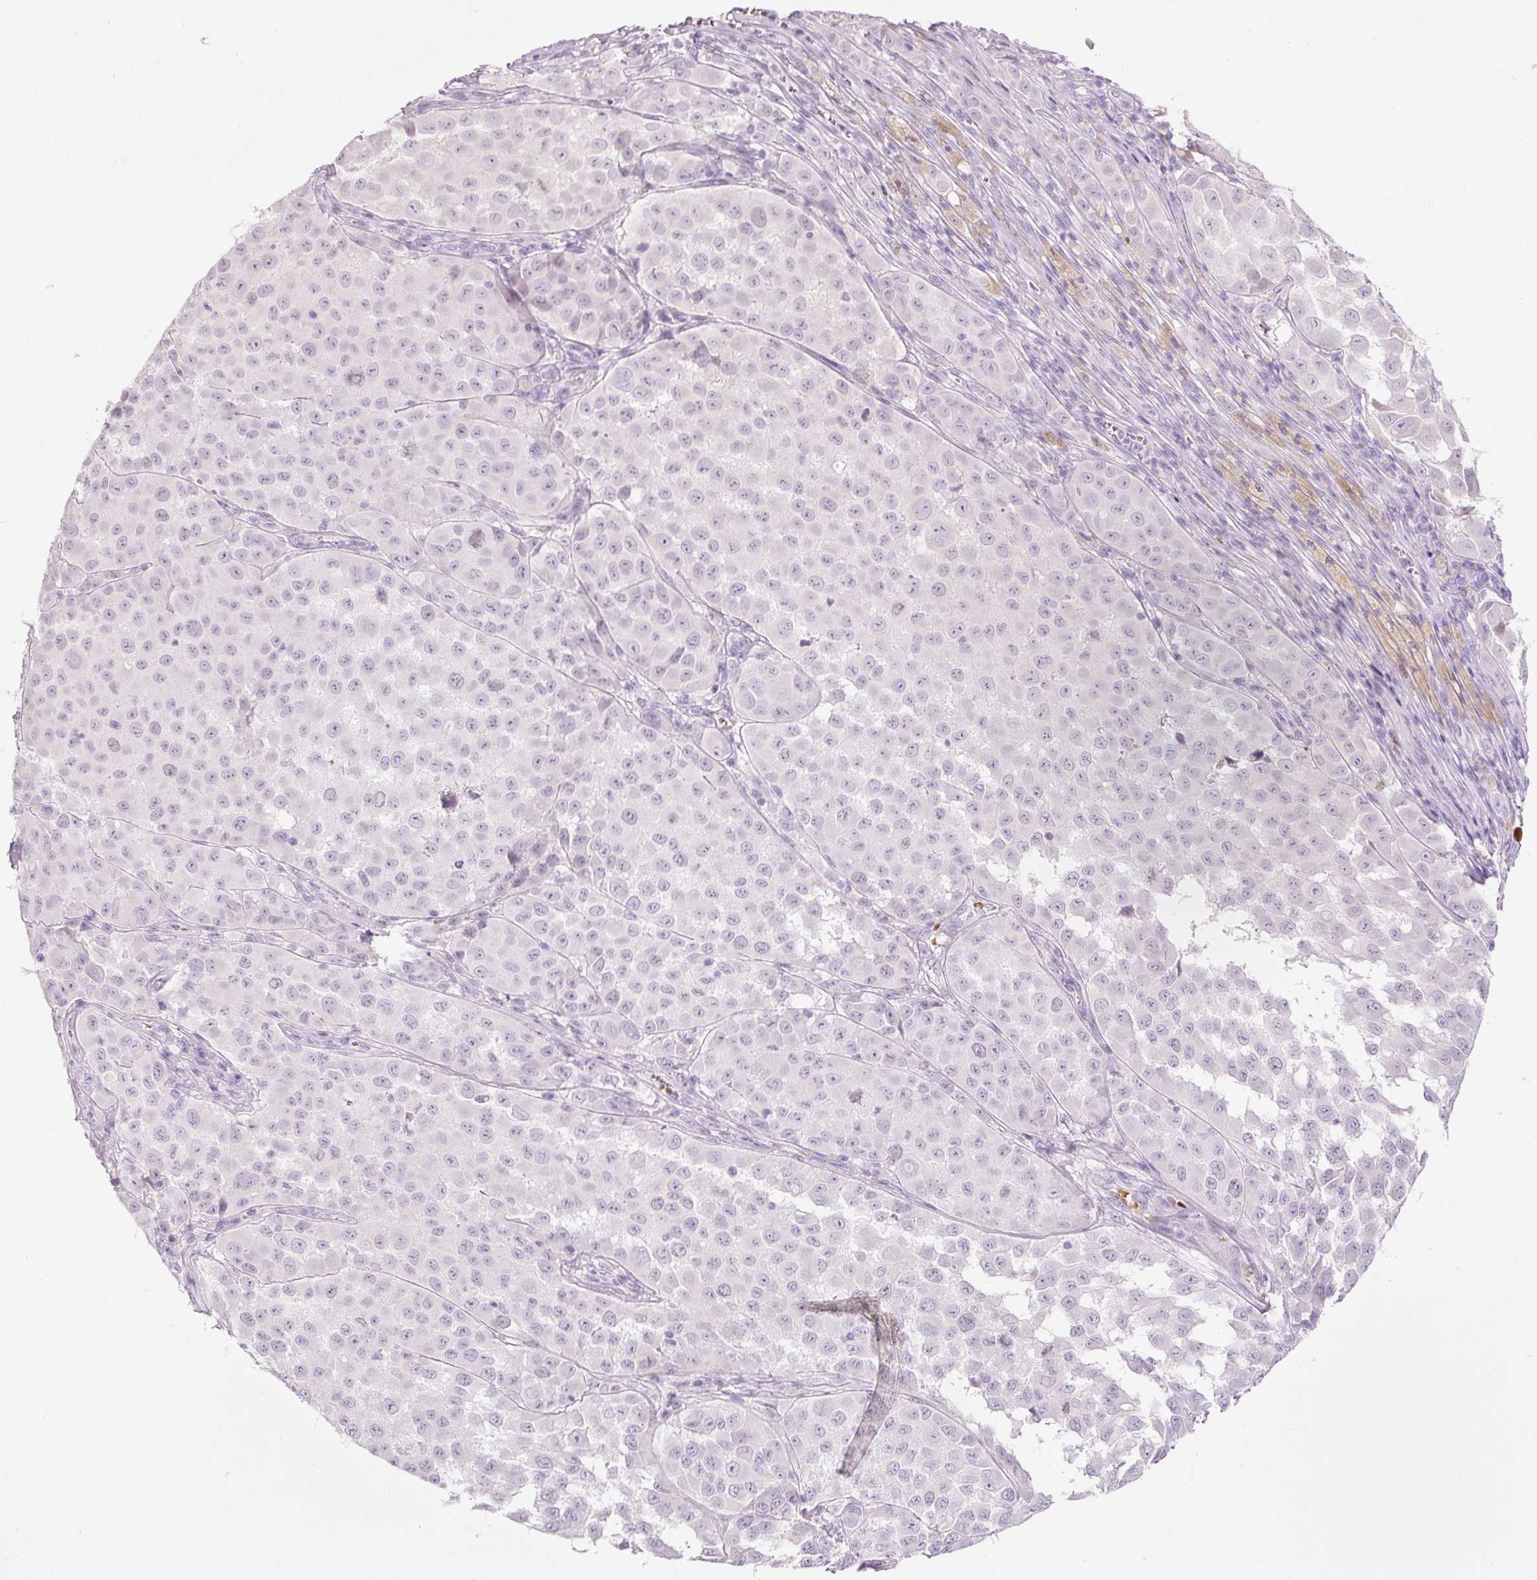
{"staining": {"intensity": "negative", "quantity": "none", "location": "none"}, "tissue": "melanoma", "cell_type": "Tumor cells", "image_type": "cancer", "snomed": [{"axis": "morphology", "description": "Malignant melanoma, NOS"}, {"axis": "topography", "description": "Skin"}], "caption": "Immunohistochemistry (IHC) of human malignant melanoma exhibits no staining in tumor cells.", "gene": "DHRS11", "patient": {"sex": "male", "age": 64}}